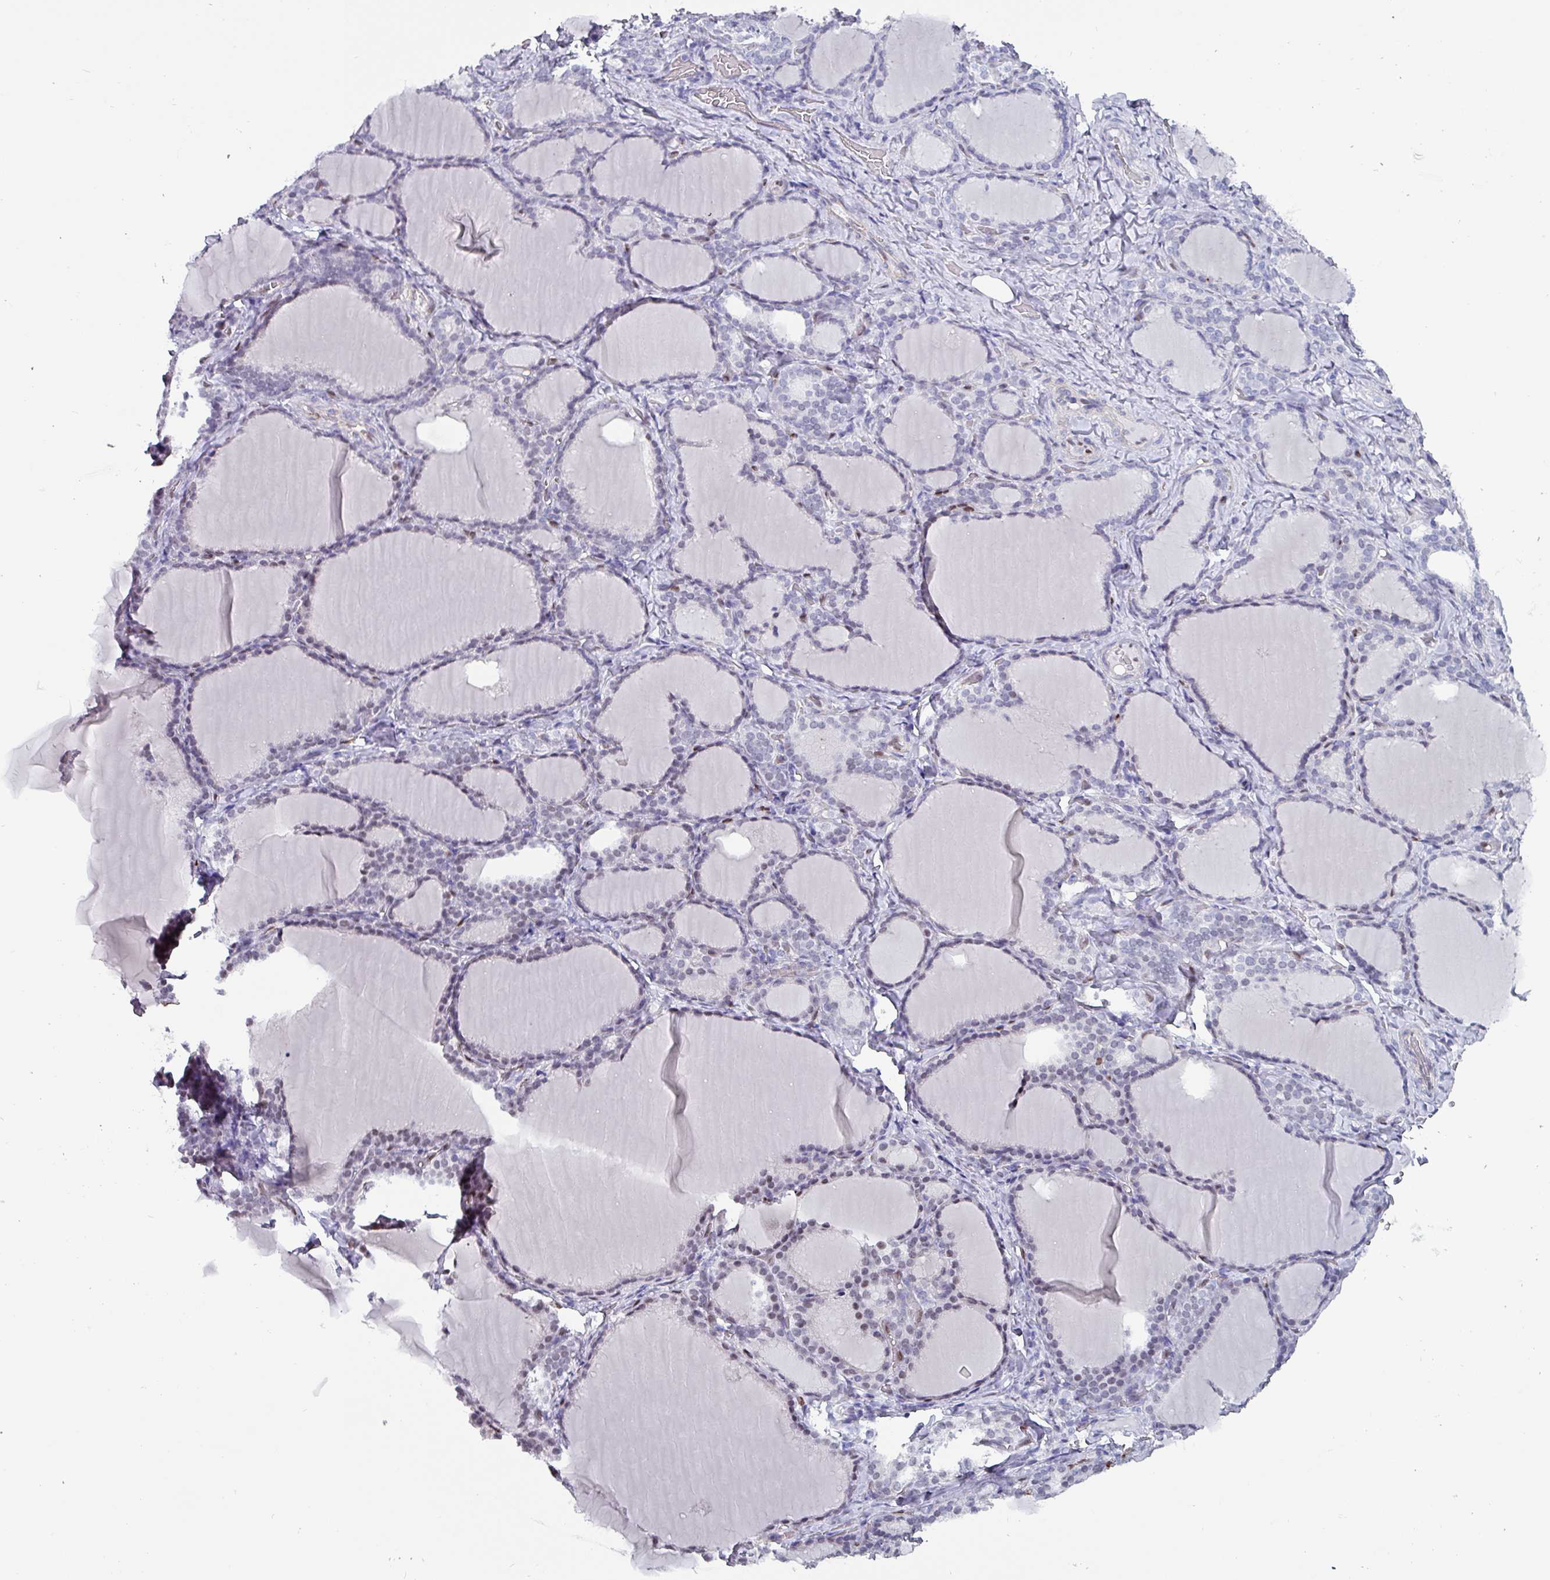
{"staining": {"intensity": "negative", "quantity": "none", "location": "none"}, "tissue": "thyroid gland", "cell_type": "Glandular cells", "image_type": "normal", "snomed": [{"axis": "morphology", "description": "Normal tissue, NOS"}, {"axis": "topography", "description": "Thyroid gland"}], "caption": "DAB (3,3'-diaminobenzidine) immunohistochemical staining of unremarkable thyroid gland shows no significant staining in glandular cells.", "gene": "ZNF816", "patient": {"sex": "female", "age": 31}}